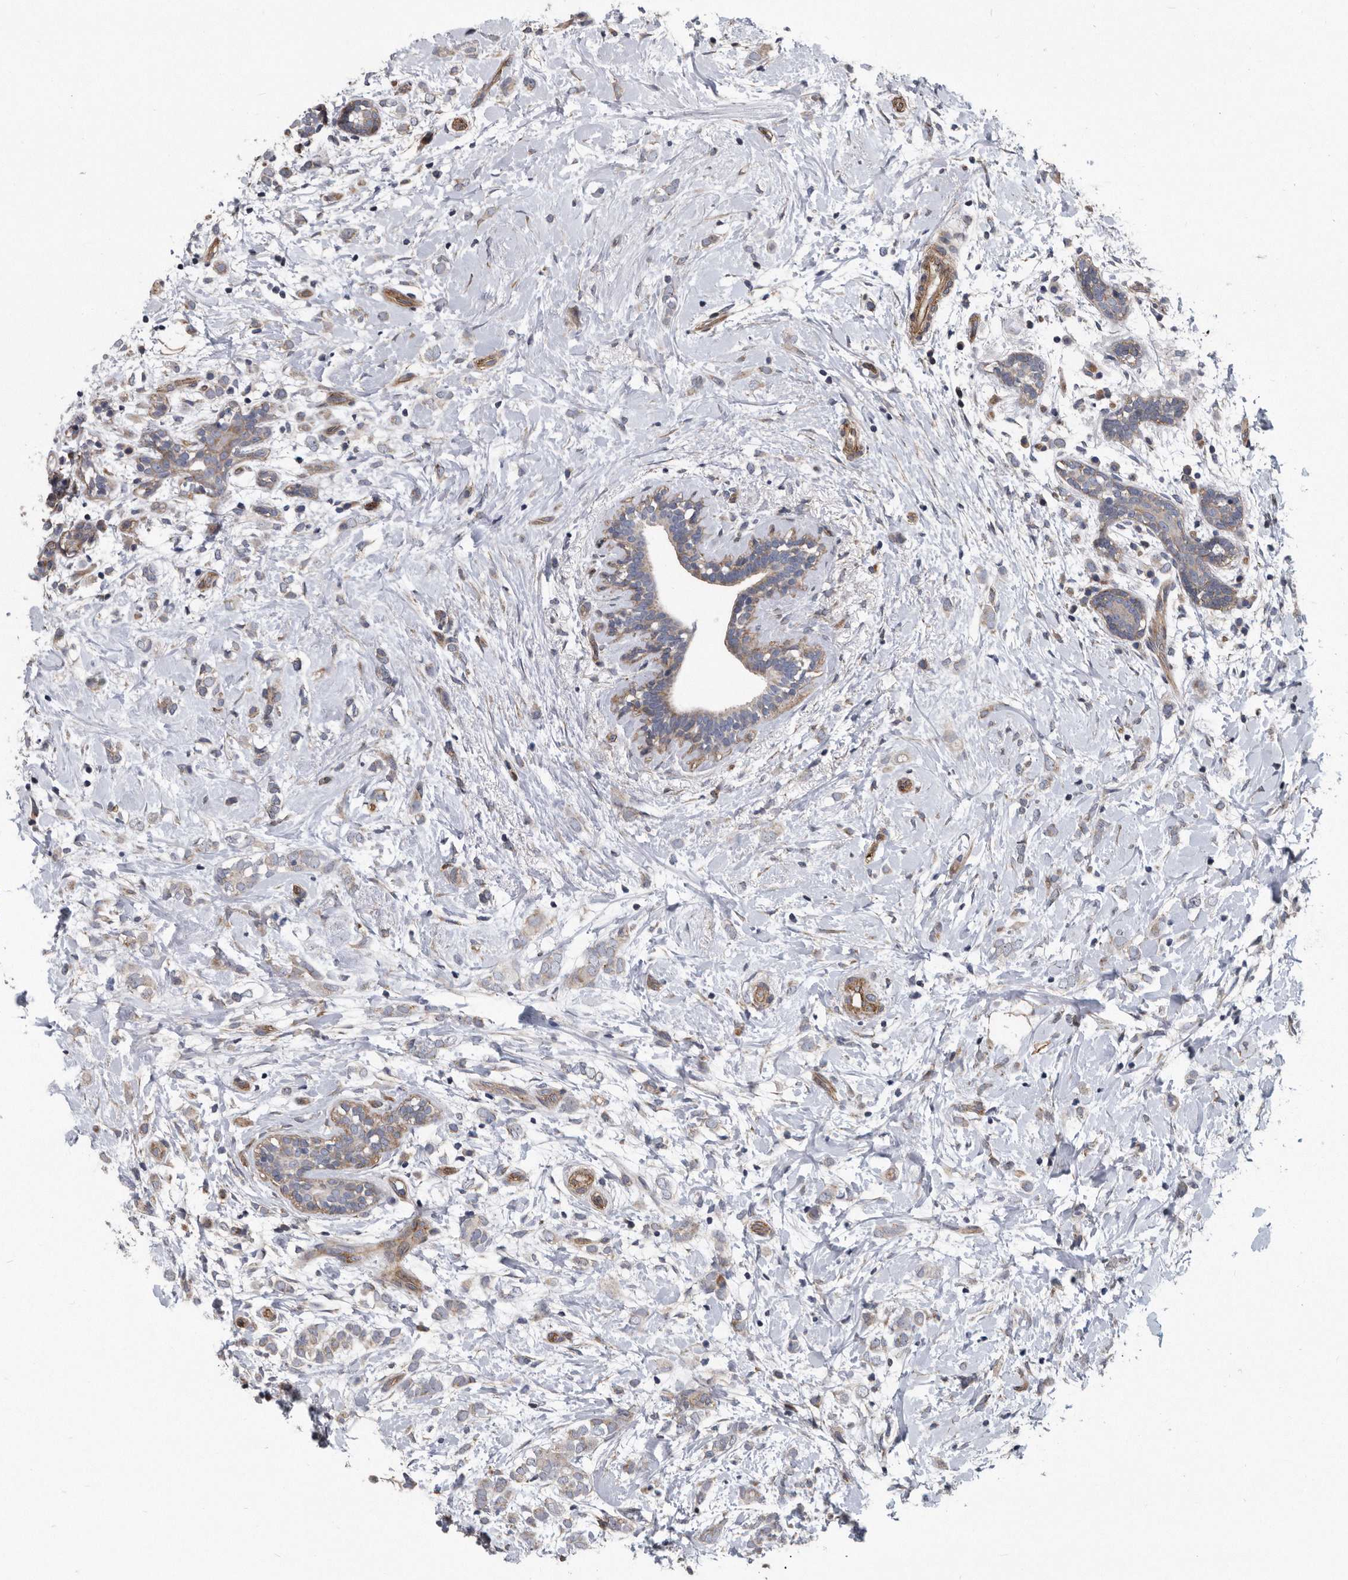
{"staining": {"intensity": "negative", "quantity": "none", "location": "none"}, "tissue": "breast cancer", "cell_type": "Tumor cells", "image_type": "cancer", "snomed": [{"axis": "morphology", "description": "Normal tissue, NOS"}, {"axis": "morphology", "description": "Lobular carcinoma"}, {"axis": "topography", "description": "Breast"}], "caption": "Histopathology image shows no significant protein staining in tumor cells of lobular carcinoma (breast).", "gene": "ARMCX1", "patient": {"sex": "female", "age": 47}}